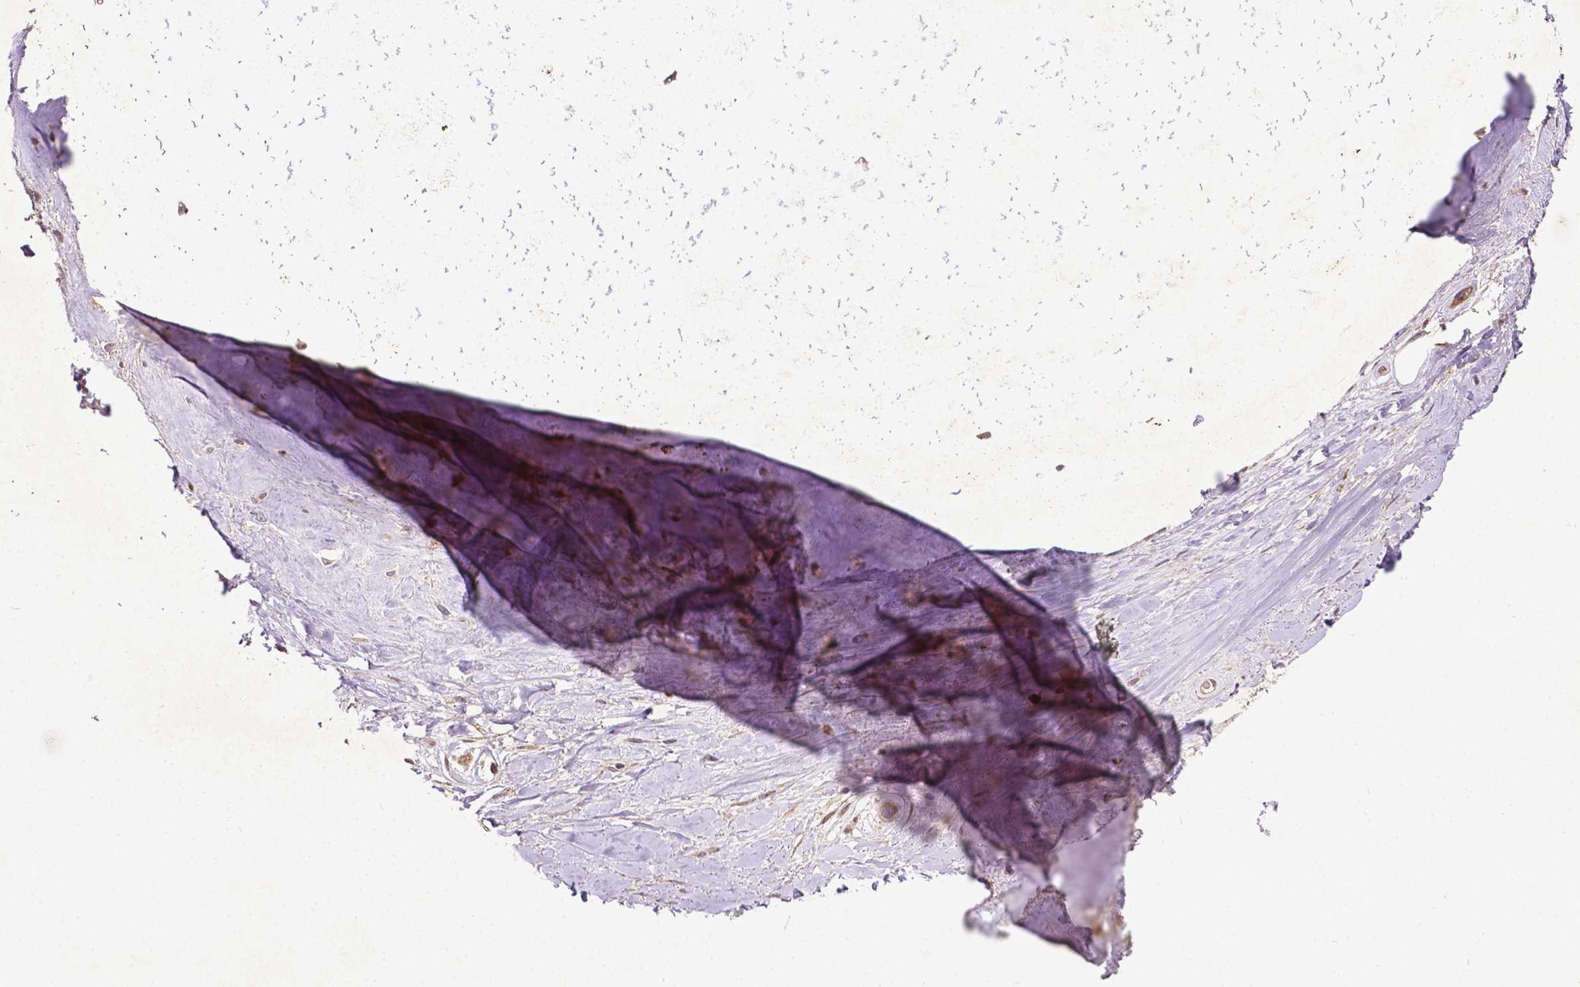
{"staining": {"intensity": "strong", "quantity": ">75%", "location": "cytoplasmic/membranous,nuclear"}, "tissue": "soft tissue", "cell_type": "Chondrocytes", "image_type": "normal", "snomed": [{"axis": "morphology", "description": "Normal tissue, NOS"}, {"axis": "topography", "description": "Cartilage tissue"}], "caption": "IHC histopathology image of unremarkable human soft tissue stained for a protein (brown), which reveals high levels of strong cytoplasmic/membranous,nuclear expression in approximately >75% of chondrocytes.", "gene": "PARP3", "patient": {"sex": "male", "age": 57}}